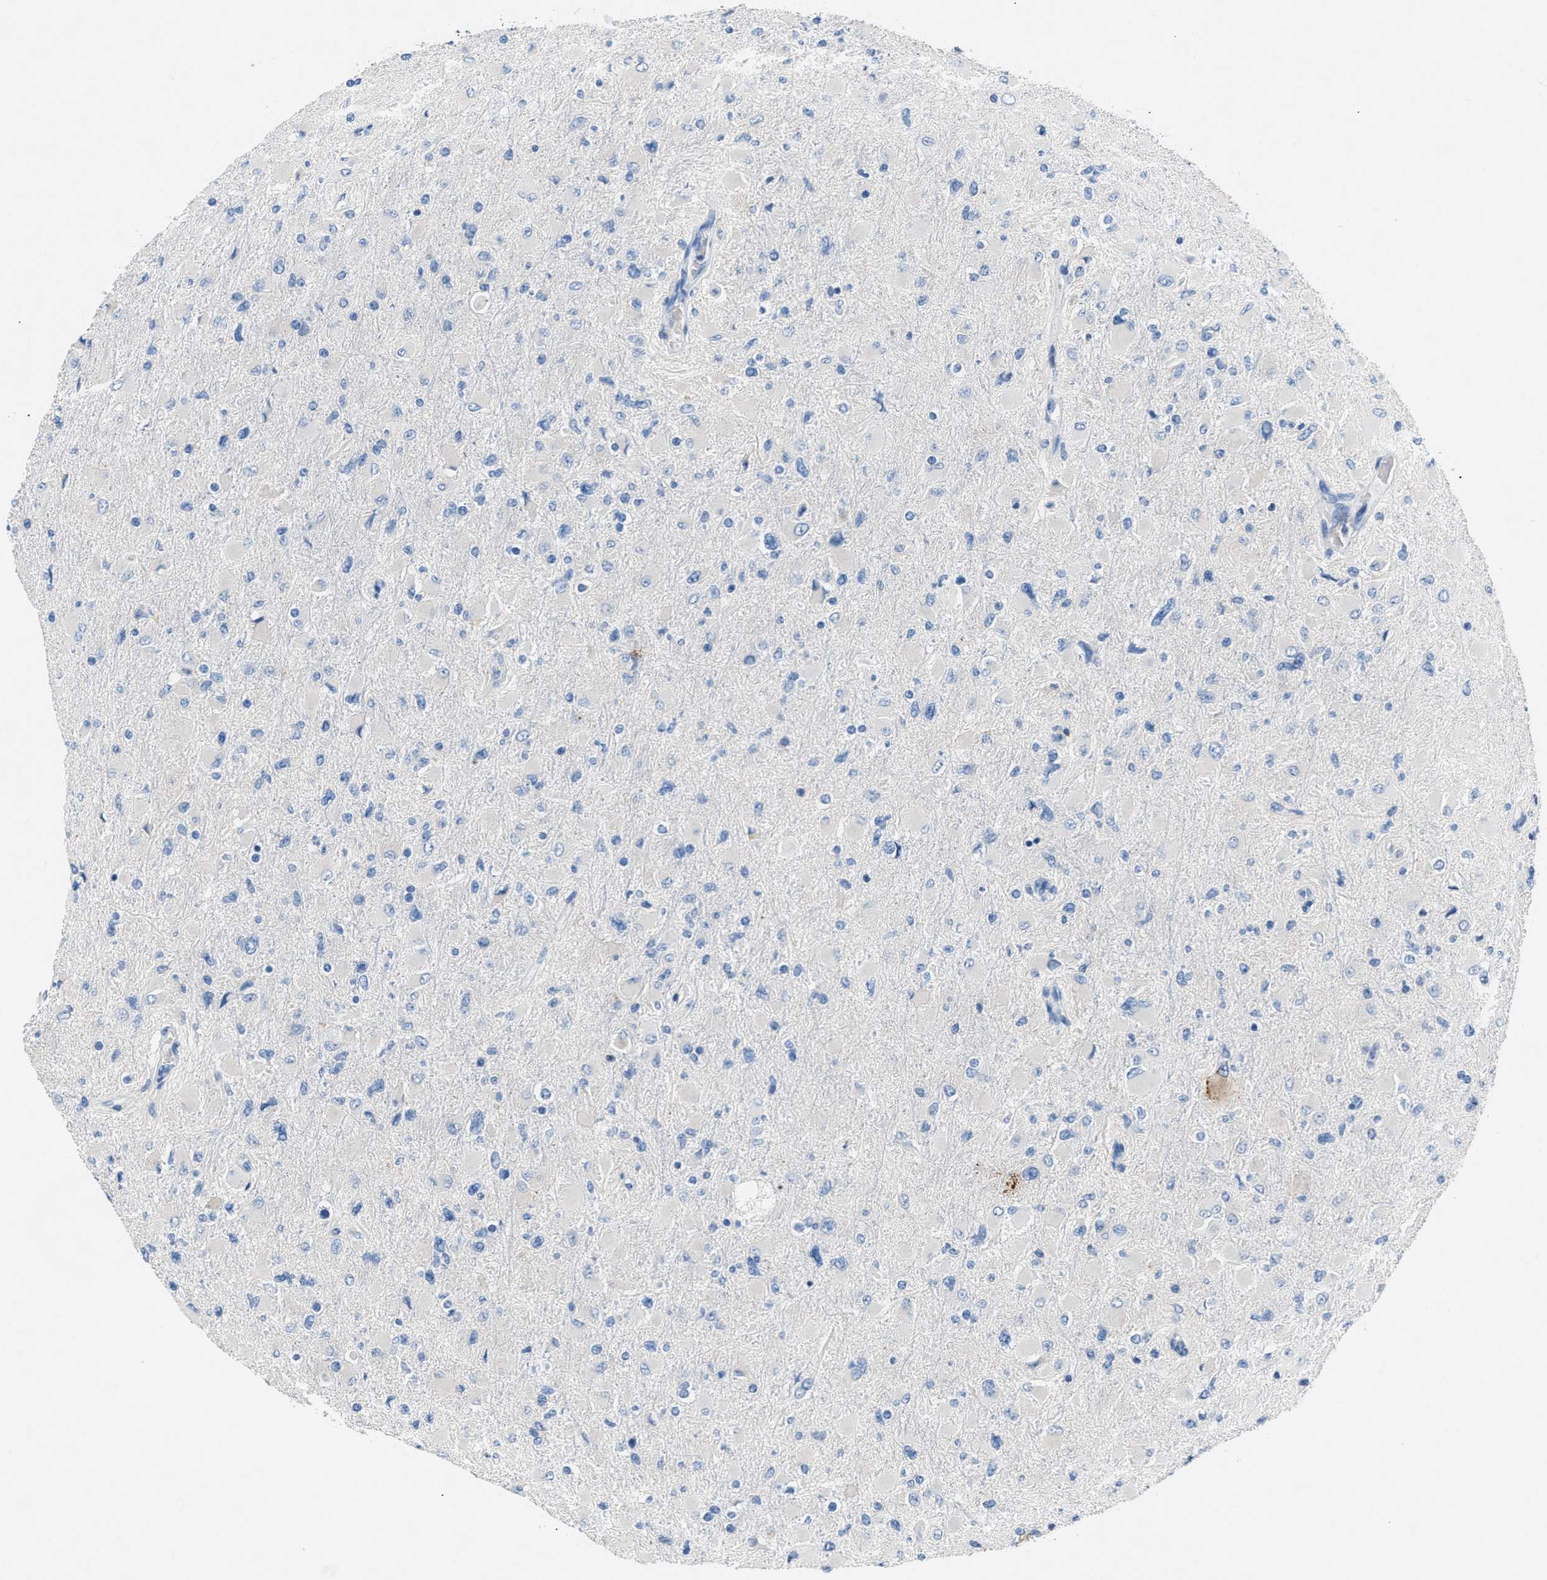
{"staining": {"intensity": "negative", "quantity": "none", "location": "none"}, "tissue": "glioma", "cell_type": "Tumor cells", "image_type": "cancer", "snomed": [{"axis": "morphology", "description": "Glioma, malignant, High grade"}, {"axis": "topography", "description": "Cerebral cortex"}], "caption": "Immunohistochemistry (IHC) of malignant high-grade glioma shows no expression in tumor cells.", "gene": "DNAAF5", "patient": {"sex": "female", "age": 36}}